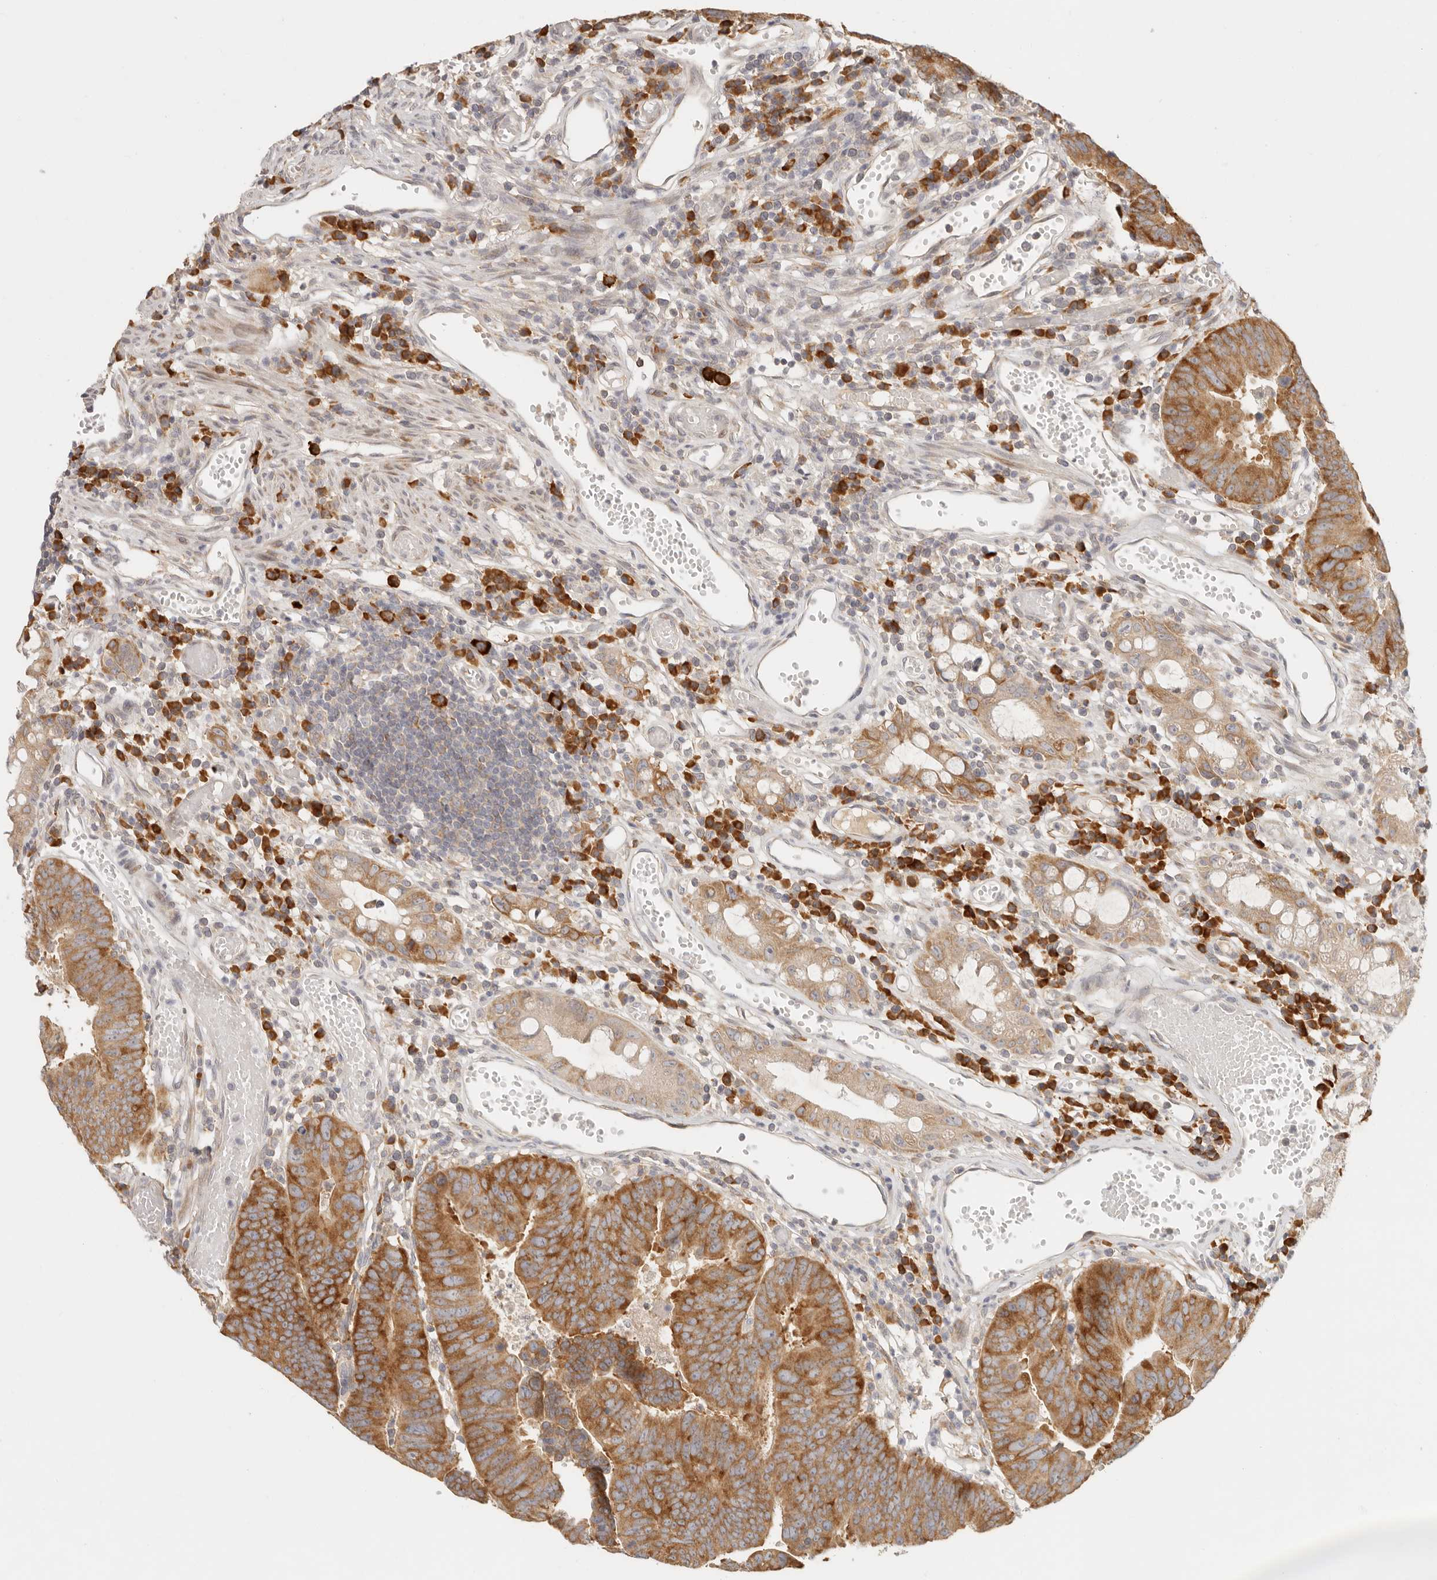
{"staining": {"intensity": "moderate", "quantity": ">75%", "location": "cytoplasmic/membranous"}, "tissue": "colorectal cancer", "cell_type": "Tumor cells", "image_type": "cancer", "snomed": [{"axis": "morphology", "description": "Adenocarcinoma, NOS"}, {"axis": "topography", "description": "Rectum"}], "caption": "This is a histology image of IHC staining of colorectal cancer, which shows moderate staining in the cytoplasmic/membranous of tumor cells.", "gene": "PABPC4", "patient": {"sex": "female", "age": 65}}